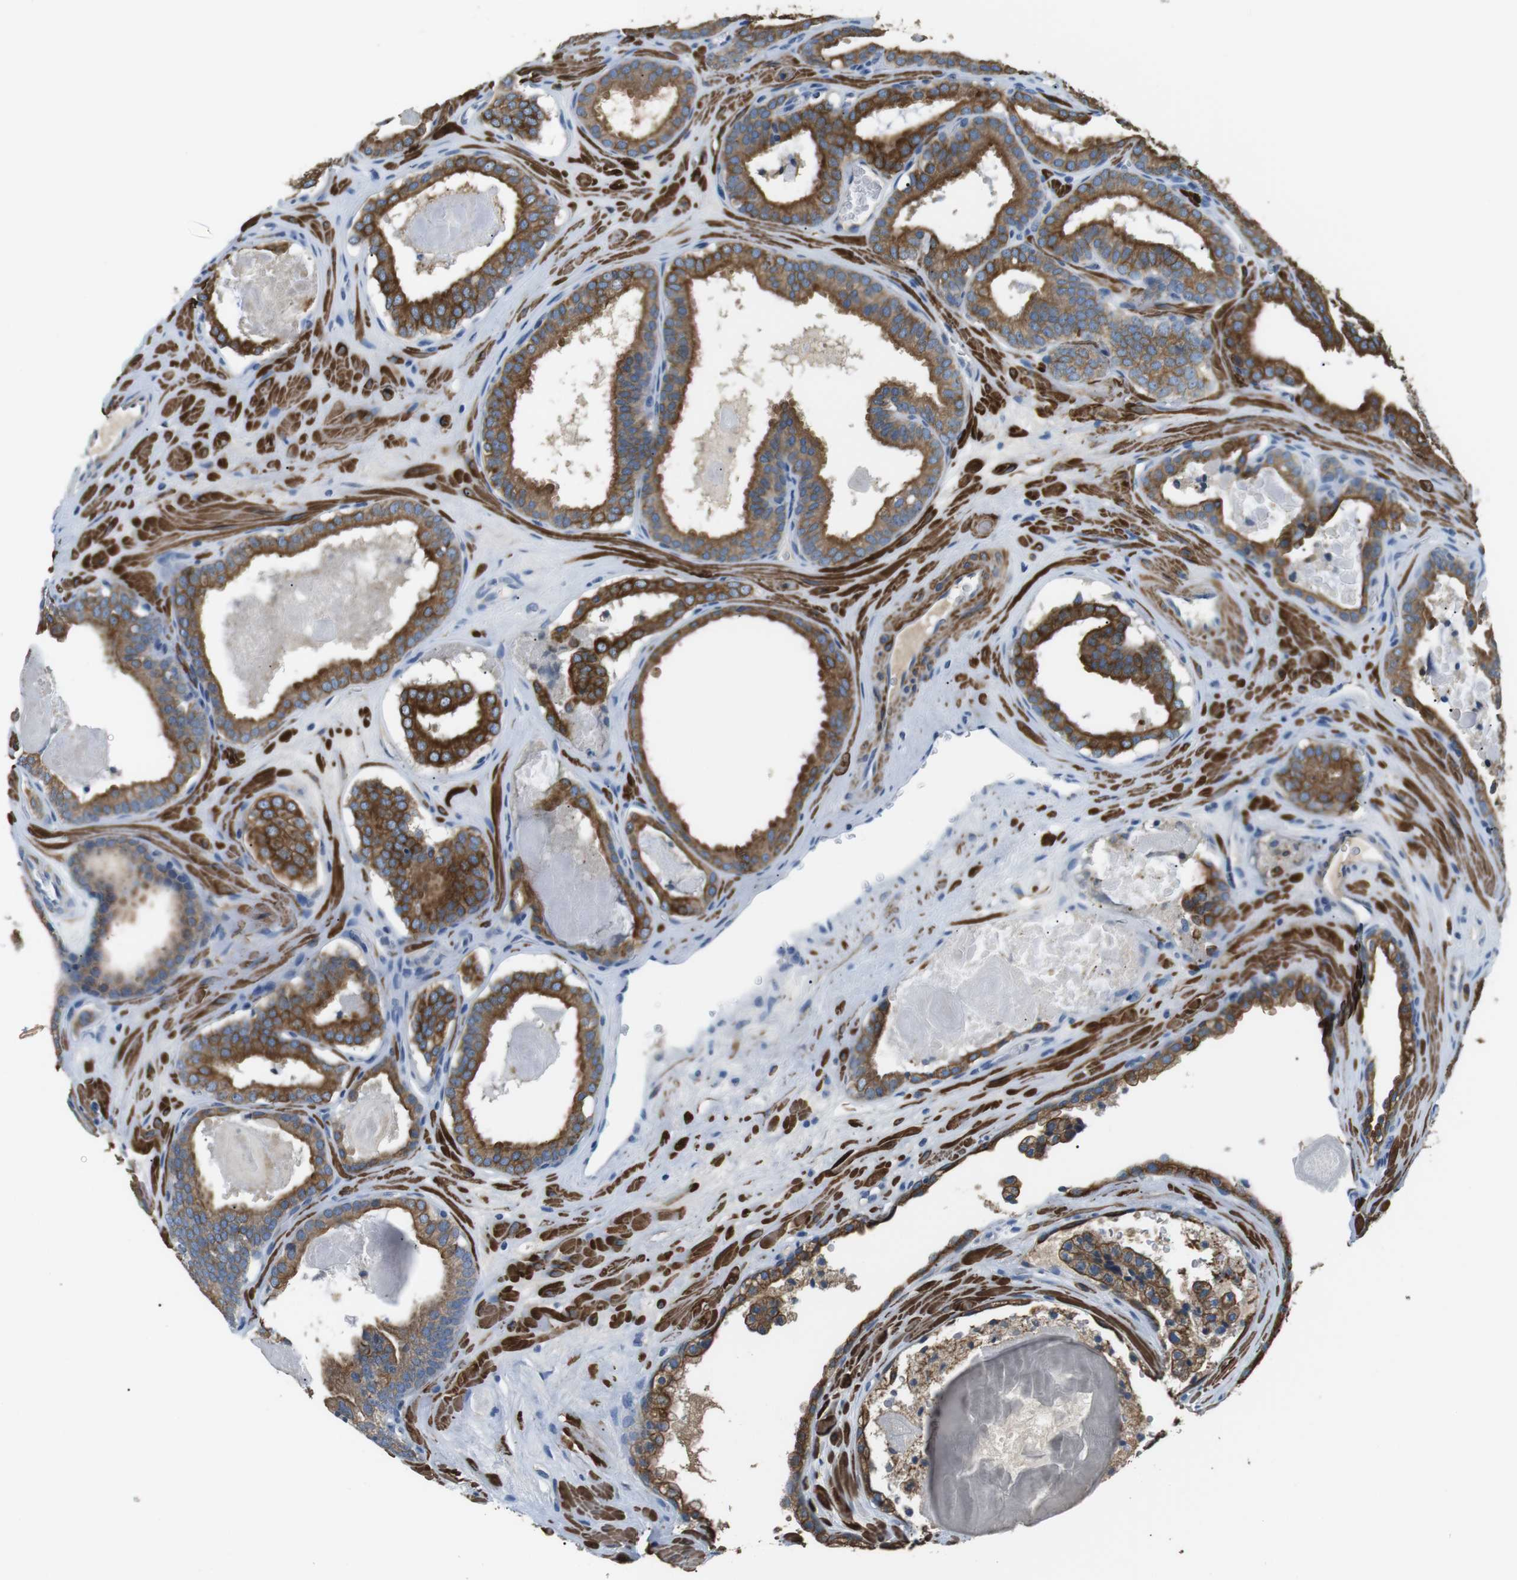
{"staining": {"intensity": "moderate", "quantity": ">75%", "location": "cytoplasmic/membranous"}, "tissue": "prostate cancer", "cell_type": "Tumor cells", "image_type": "cancer", "snomed": [{"axis": "morphology", "description": "Adenocarcinoma, High grade"}, {"axis": "topography", "description": "Prostate"}], "caption": "A high-resolution micrograph shows immunohistochemistry (IHC) staining of prostate adenocarcinoma (high-grade), which shows moderate cytoplasmic/membranous staining in about >75% of tumor cells.", "gene": "UNC5CL", "patient": {"sex": "male", "age": 60}}